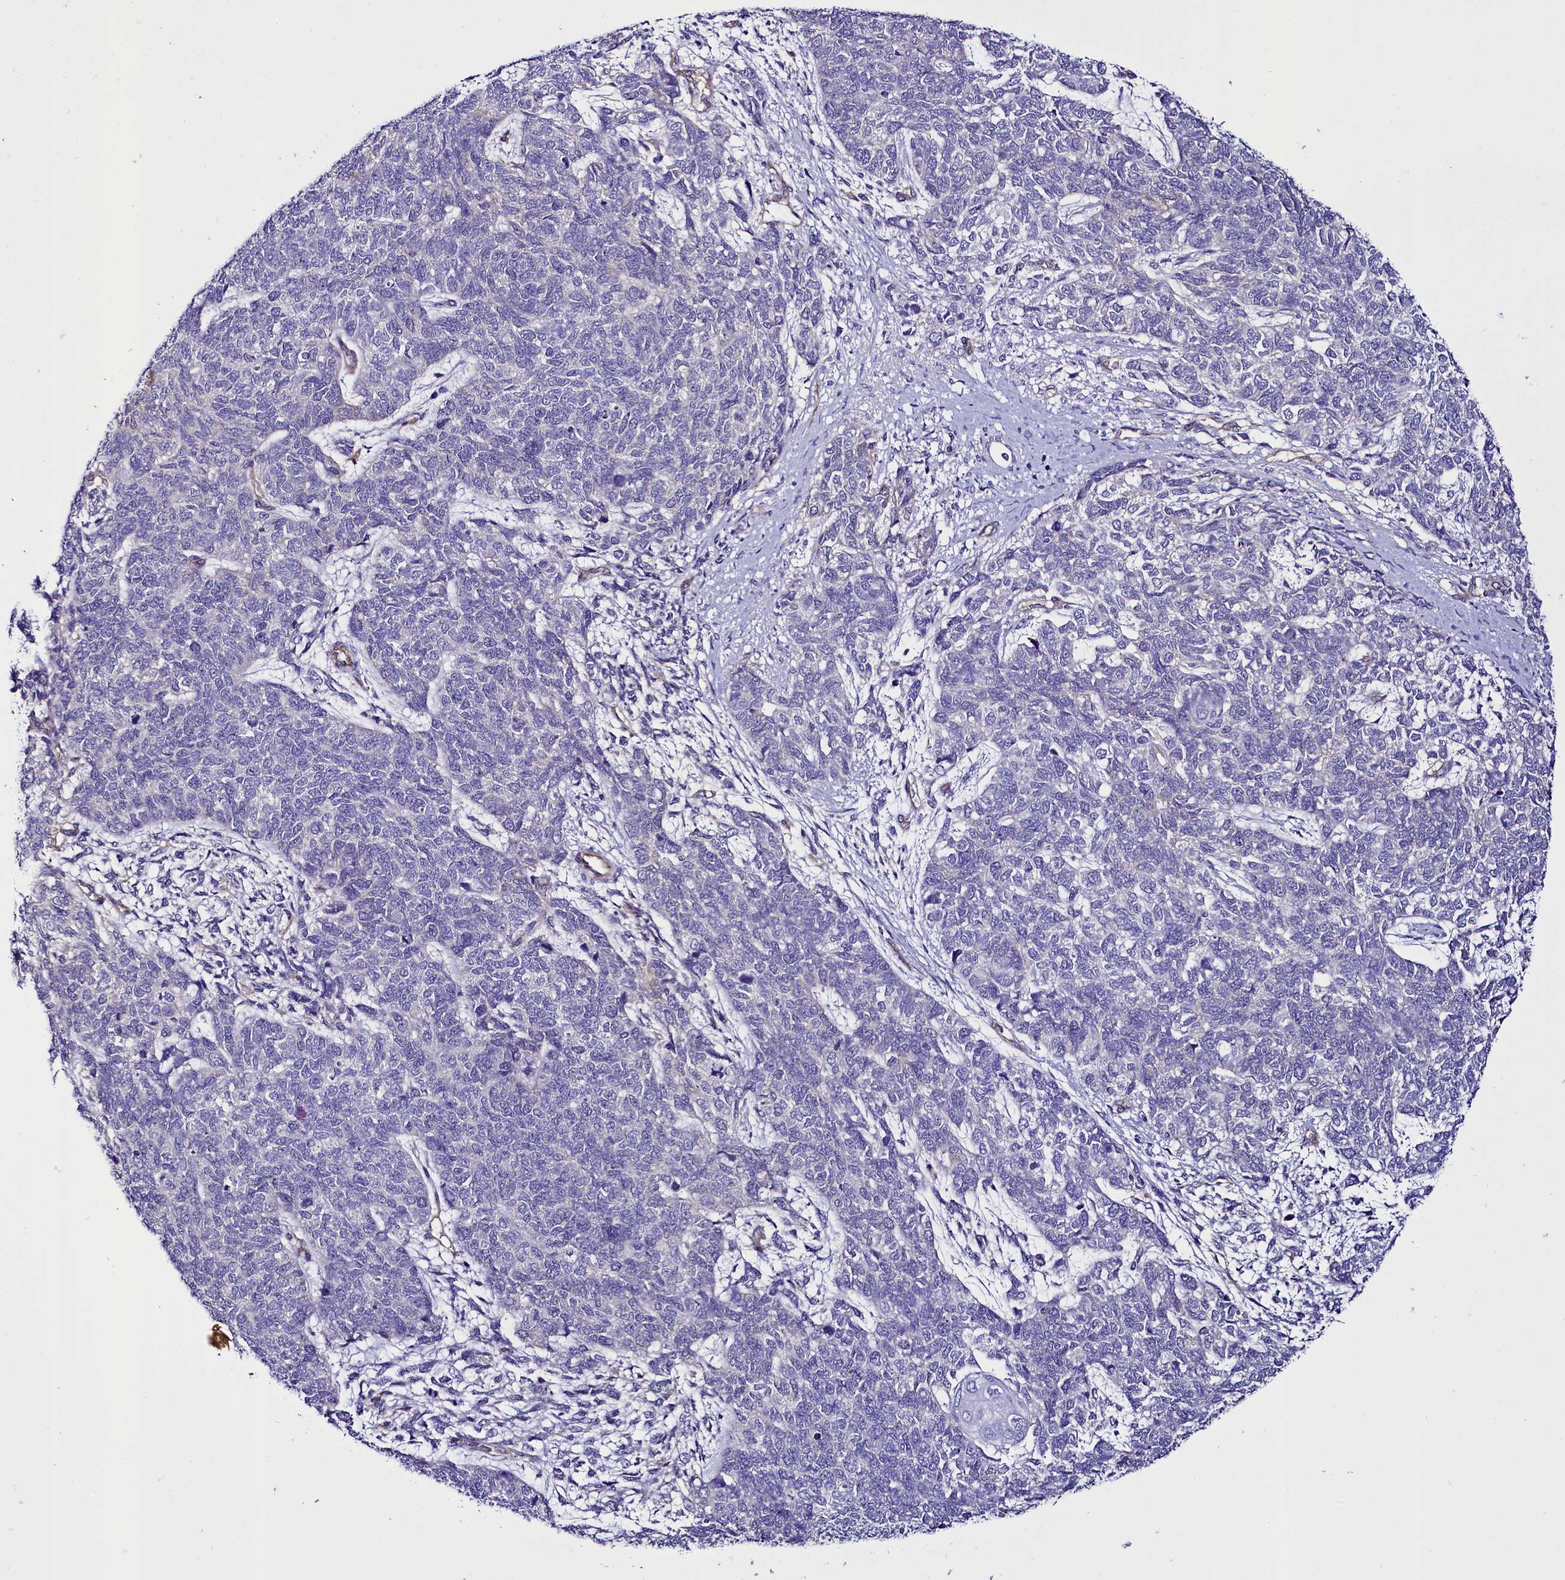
{"staining": {"intensity": "negative", "quantity": "none", "location": "none"}, "tissue": "cervical cancer", "cell_type": "Tumor cells", "image_type": "cancer", "snomed": [{"axis": "morphology", "description": "Squamous cell carcinoma, NOS"}, {"axis": "topography", "description": "Cervix"}], "caption": "Cervical cancer stained for a protein using immunohistochemistry reveals no expression tumor cells.", "gene": "STXBP1", "patient": {"sex": "female", "age": 63}}